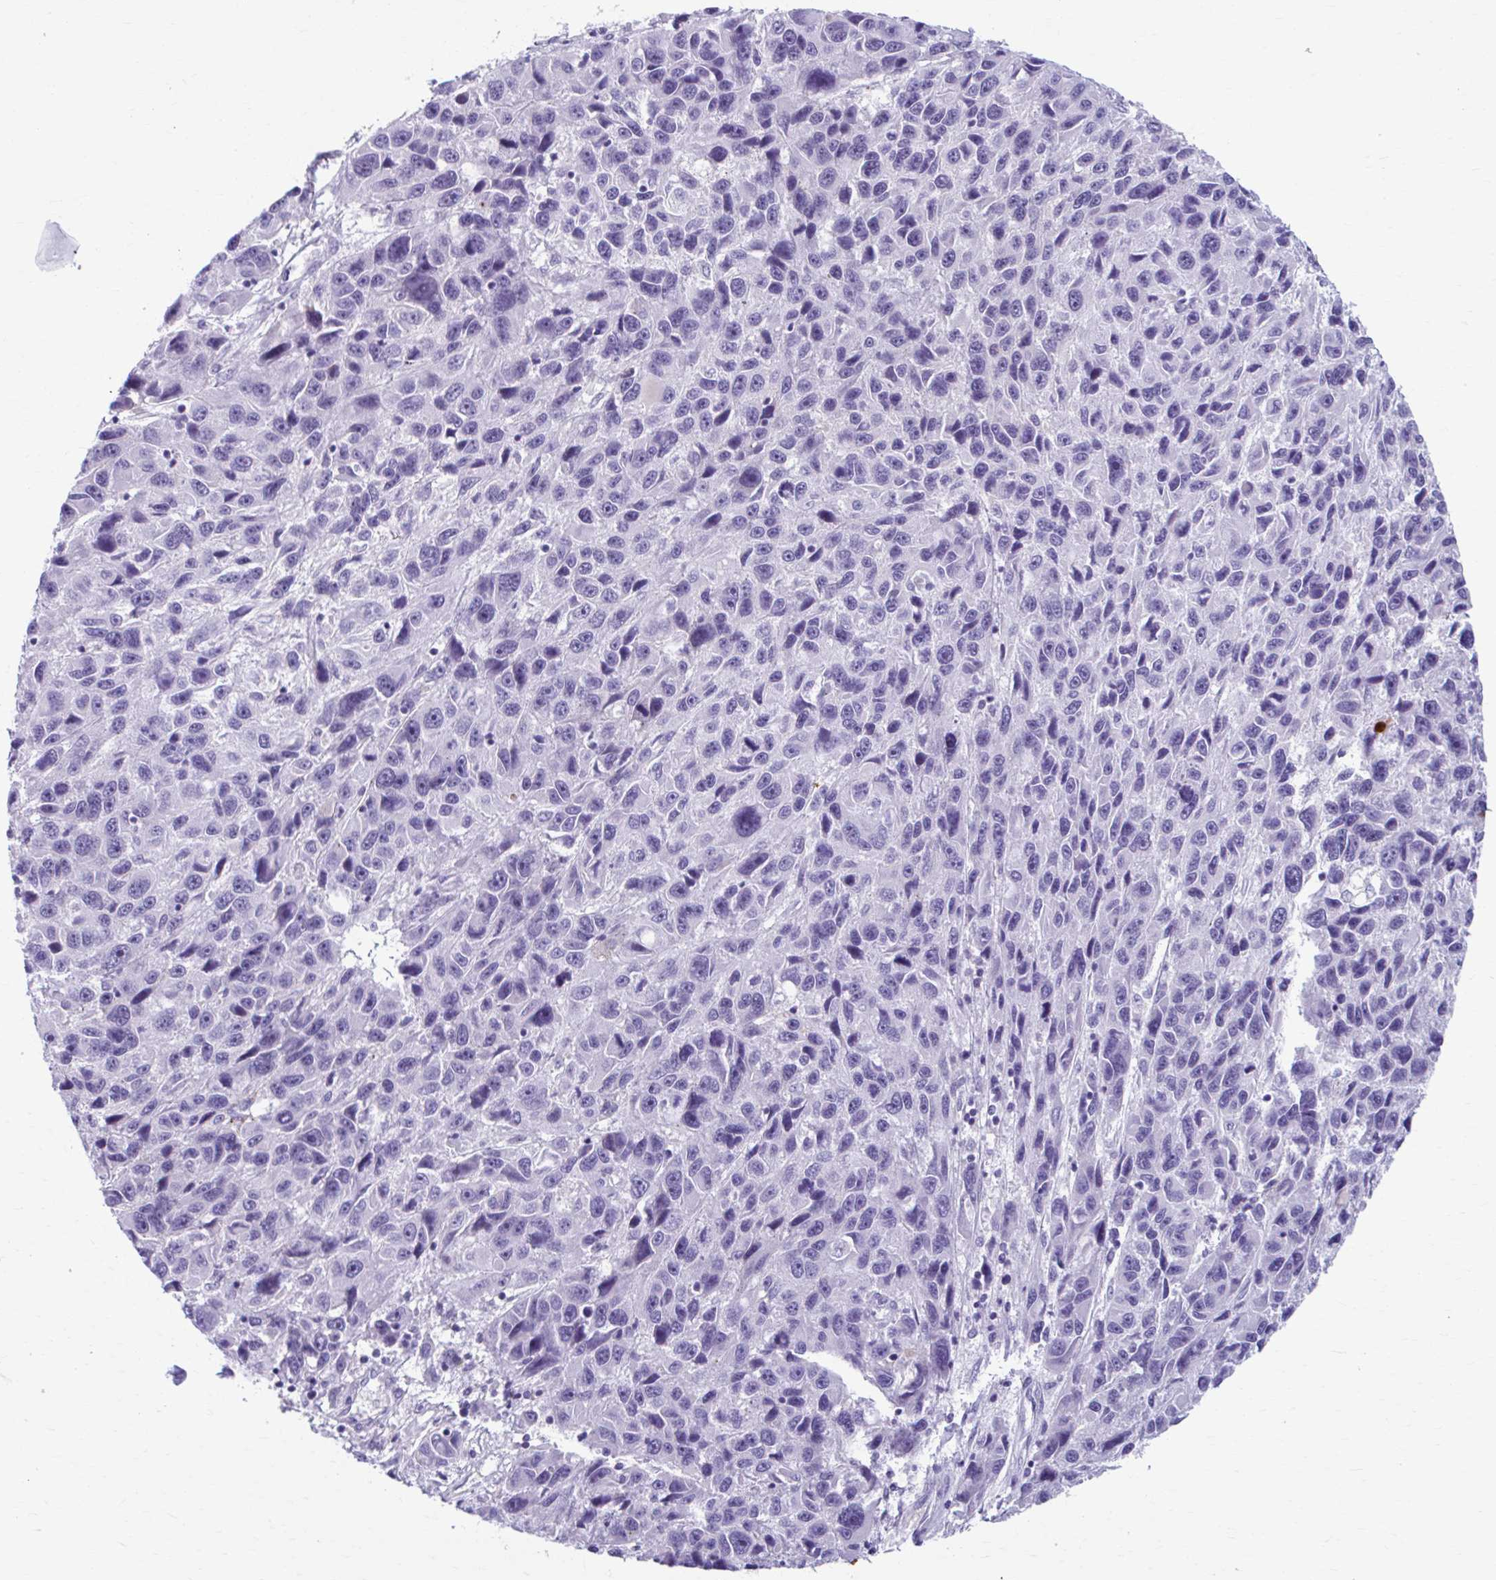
{"staining": {"intensity": "negative", "quantity": "none", "location": "none"}, "tissue": "melanoma", "cell_type": "Tumor cells", "image_type": "cancer", "snomed": [{"axis": "morphology", "description": "Malignant melanoma, NOS"}, {"axis": "topography", "description": "Skin"}], "caption": "This is an immunohistochemistry (IHC) image of malignant melanoma. There is no positivity in tumor cells.", "gene": "C12orf71", "patient": {"sex": "male", "age": 53}}